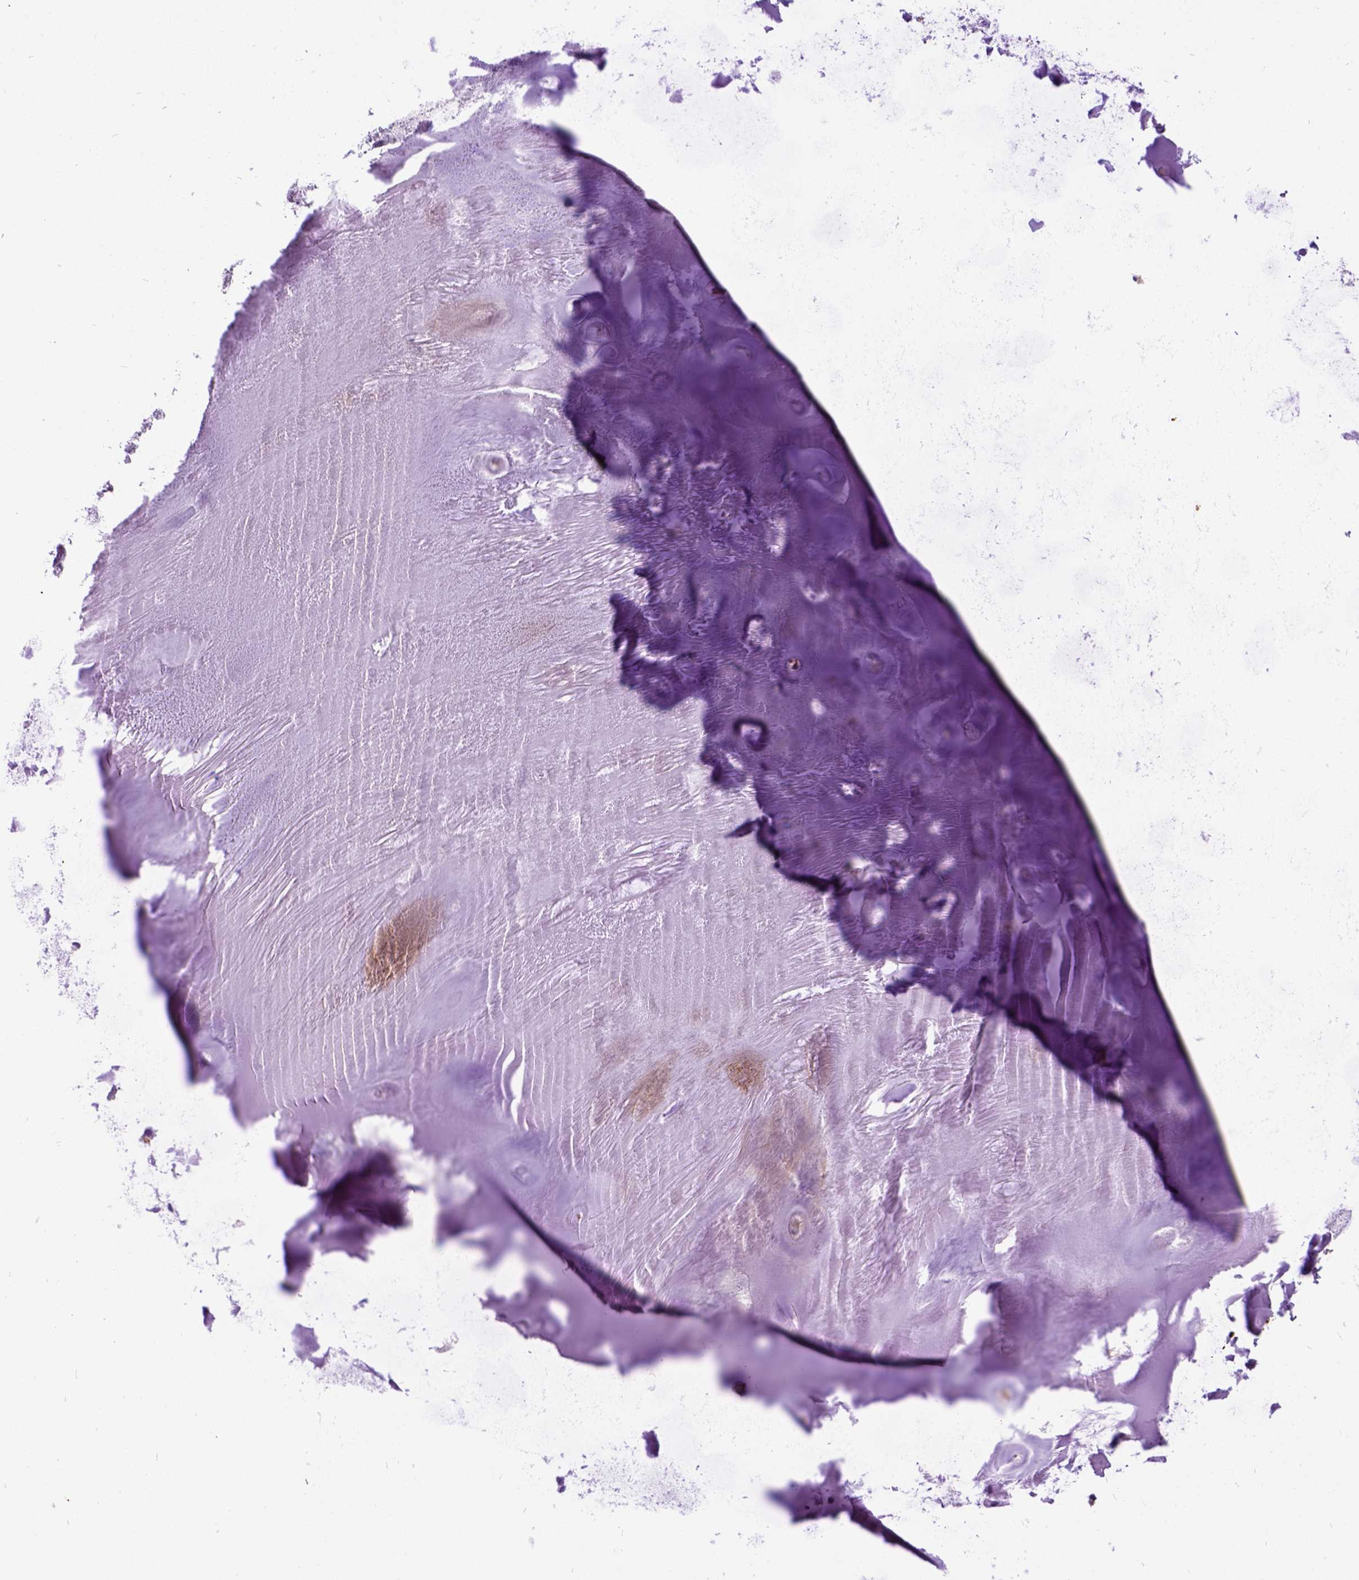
{"staining": {"intensity": "weak", "quantity": ">75%", "location": "cytoplasmic/membranous"}, "tissue": "soft tissue", "cell_type": "Chondrocytes", "image_type": "normal", "snomed": [{"axis": "morphology", "description": "Normal tissue, NOS"}, {"axis": "morphology", "description": "Squamous cell carcinoma, NOS"}, {"axis": "topography", "description": "Cartilage tissue"}, {"axis": "topography", "description": "Bronchus"}, {"axis": "topography", "description": "Lung"}], "caption": "A micrograph showing weak cytoplasmic/membranous staining in approximately >75% of chondrocytes in normal soft tissue, as visualized by brown immunohistochemical staining.", "gene": "CFAP54", "patient": {"sex": "male", "age": 66}}